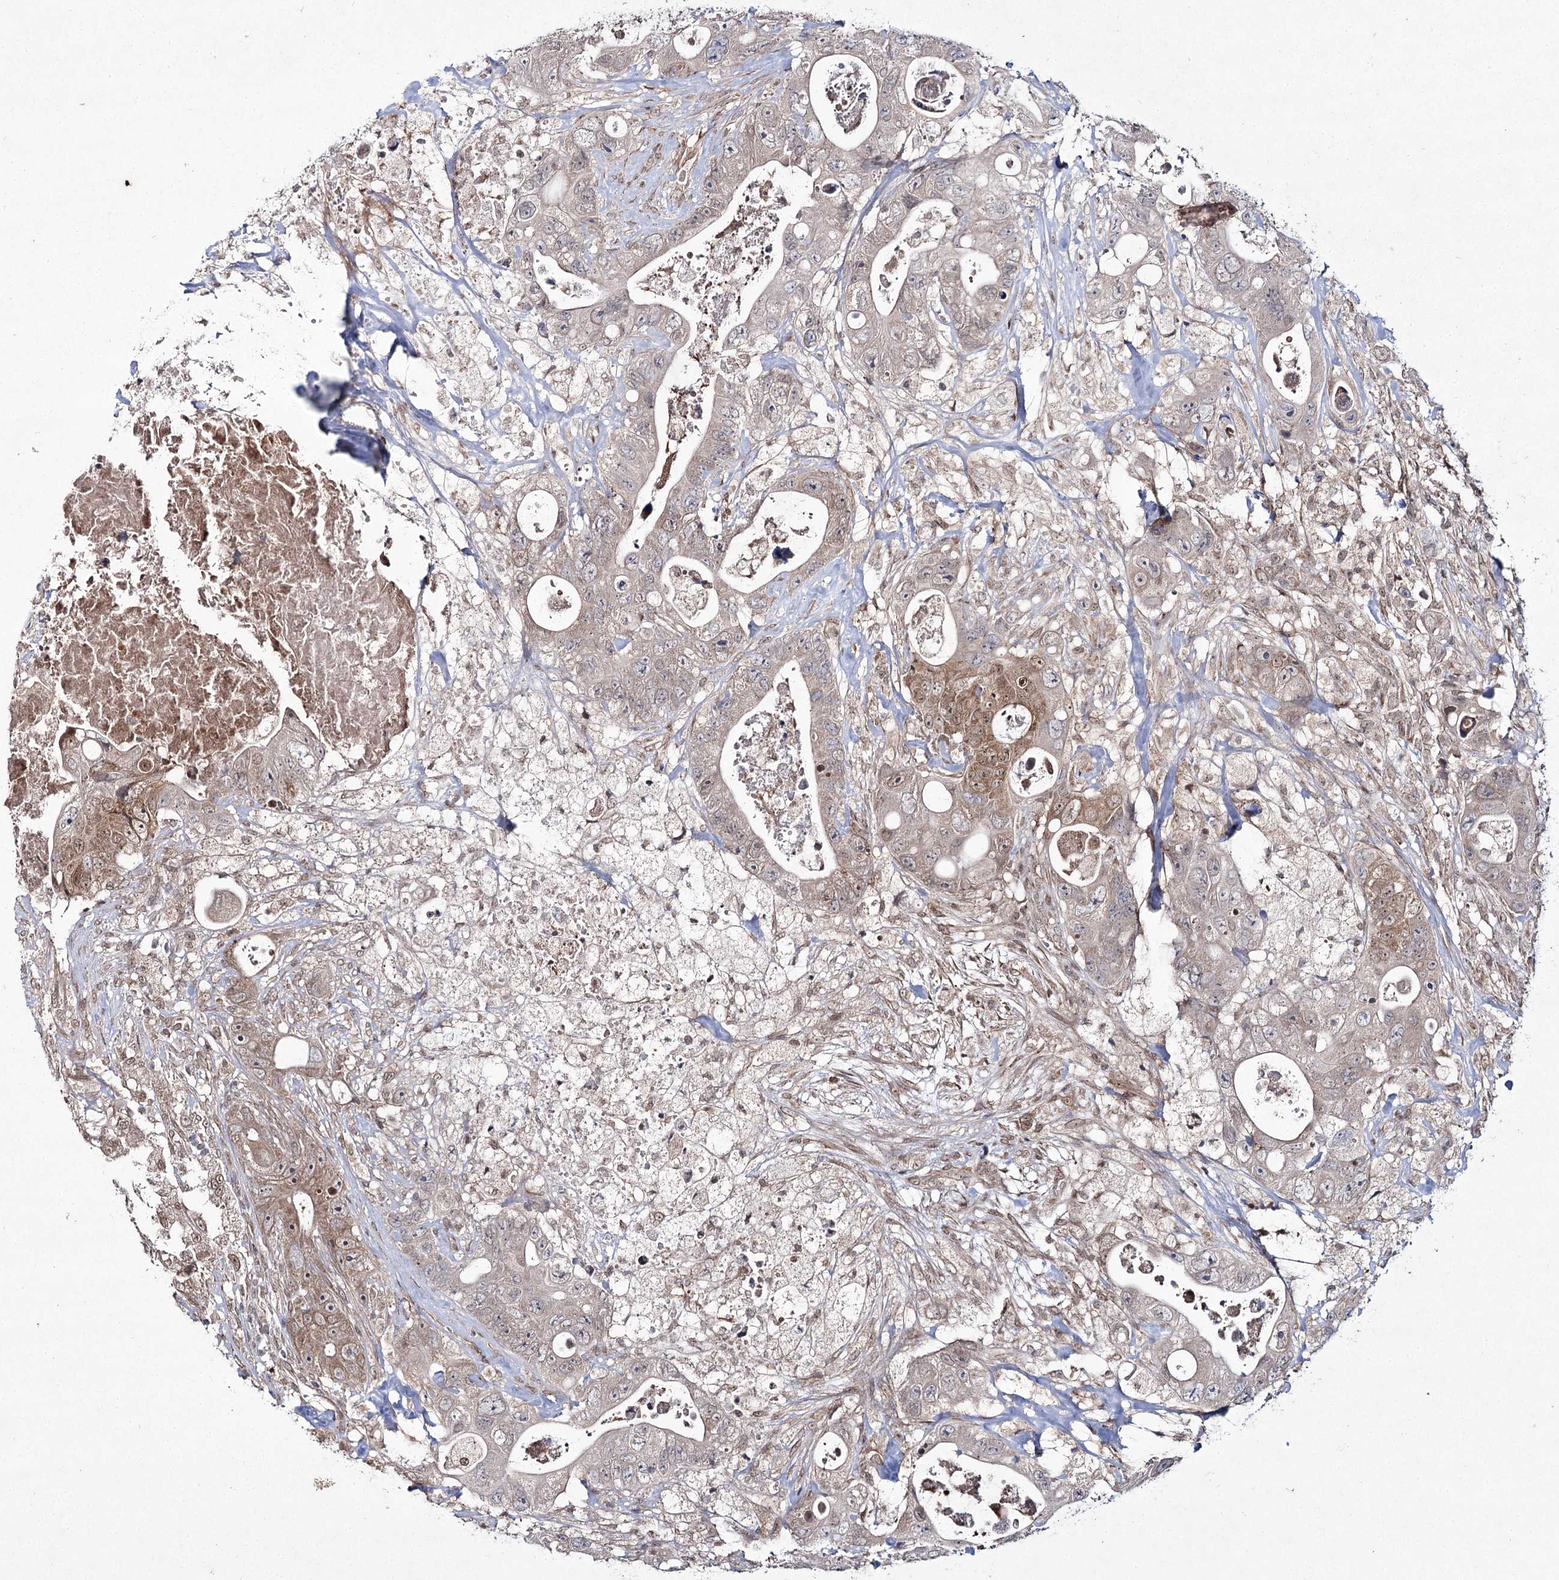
{"staining": {"intensity": "moderate", "quantity": "<25%", "location": "cytoplasmic/membranous,nuclear"}, "tissue": "colorectal cancer", "cell_type": "Tumor cells", "image_type": "cancer", "snomed": [{"axis": "morphology", "description": "Adenocarcinoma, NOS"}, {"axis": "topography", "description": "Colon"}], "caption": "Colorectal adenocarcinoma was stained to show a protein in brown. There is low levels of moderate cytoplasmic/membranous and nuclear staining in about <25% of tumor cells.", "gene": "TRNT1", "patient": {"sex": "female", "age": 46}}